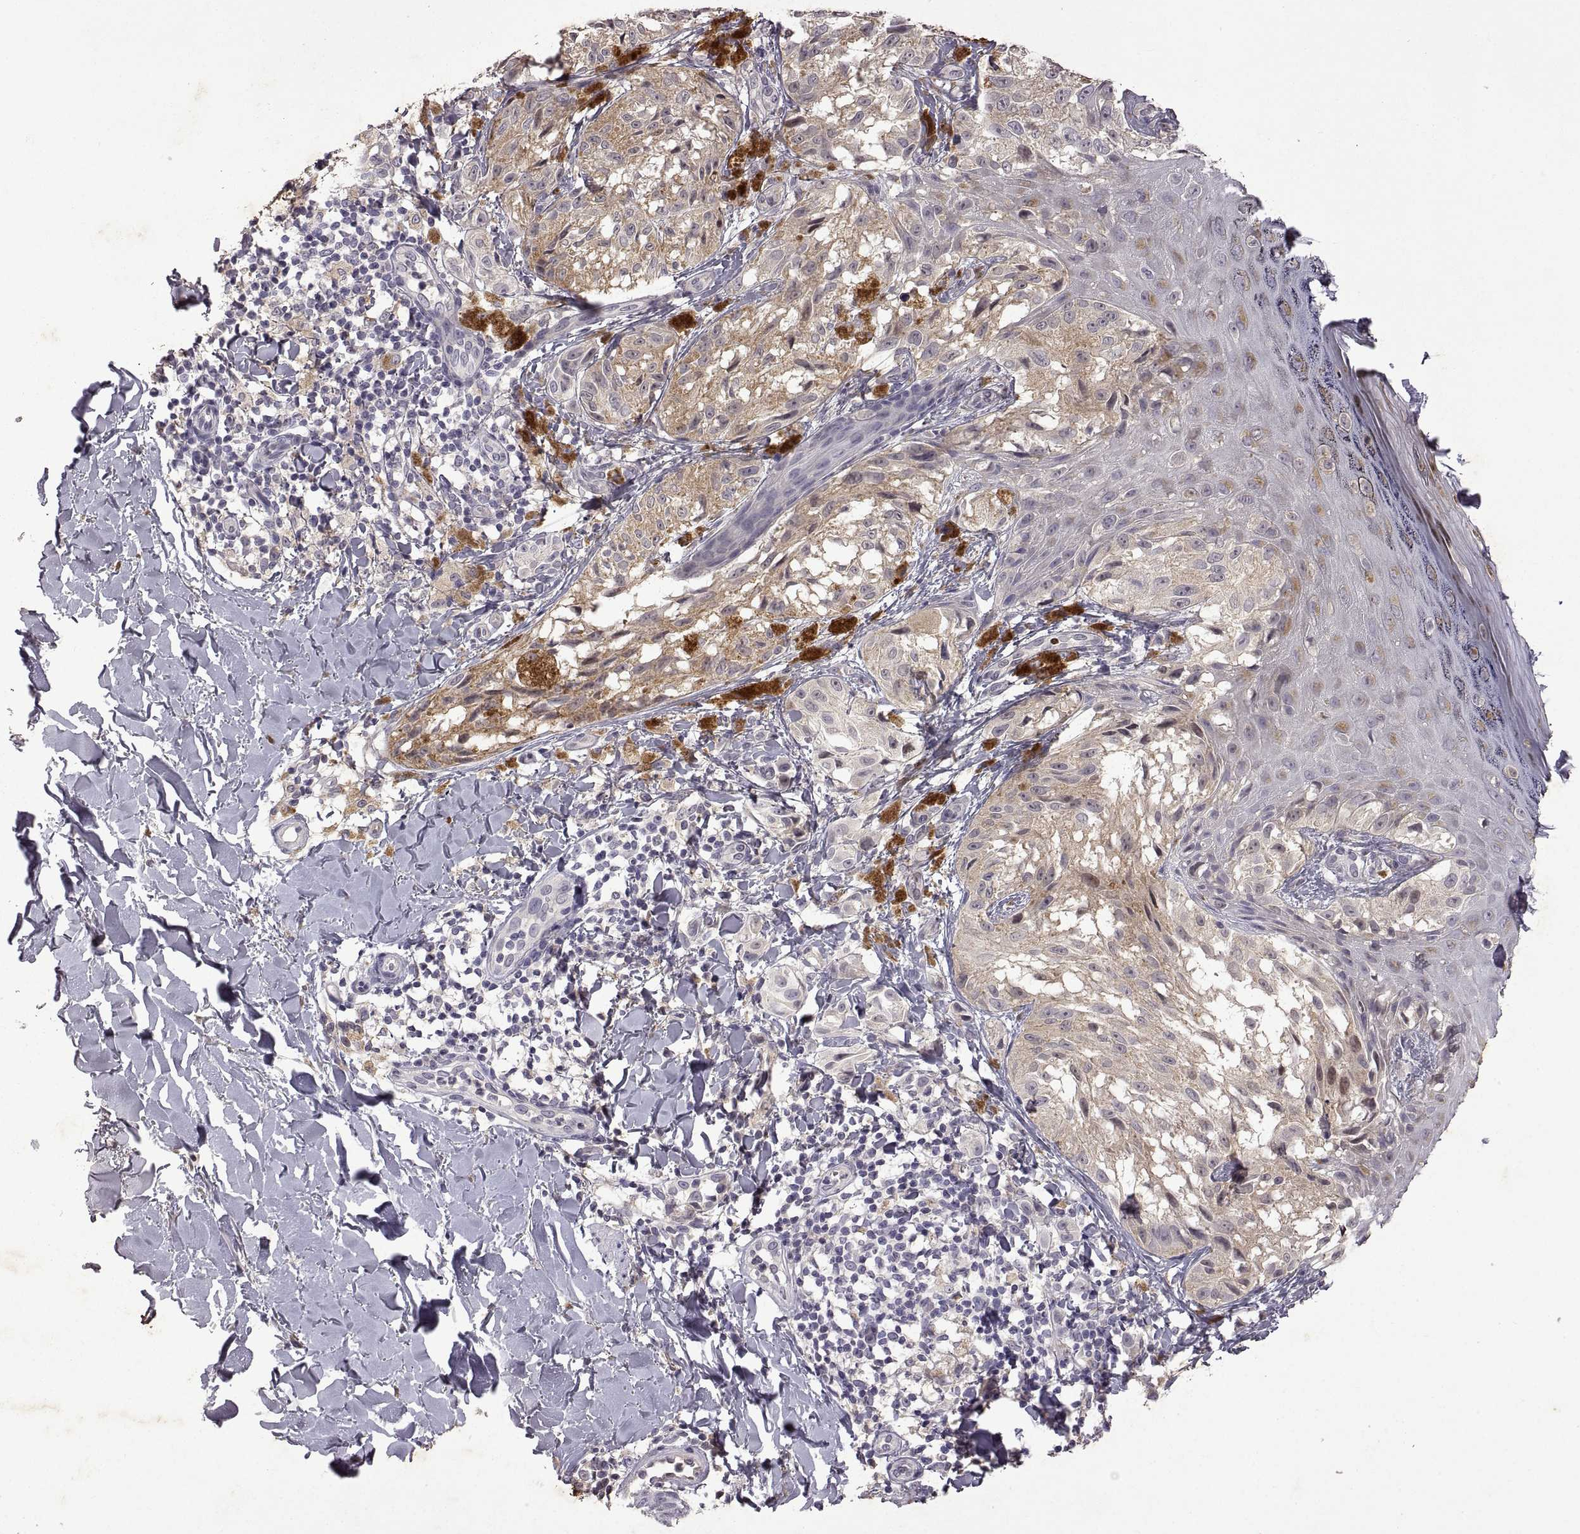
{"staining": {"intensity": "negative", "quantity": "none", "location": "none"}, "tissue": "melanoma", "cell_type": "Tumor cells", "image_type": "cancer", "snomed": [{"axis": "morphology", "description": "Malignant melanoma, NOS"}, {"axis": "topography", "description": "Skin"}], "caption": "DAB (3,3'-diaminobenzidine) immunohistochemical staining of human malignant melanoma exhibits no significant positivity in tumor cells.", "gene": "DEFB136", "patient": {"sex": "male", "age": 36}}